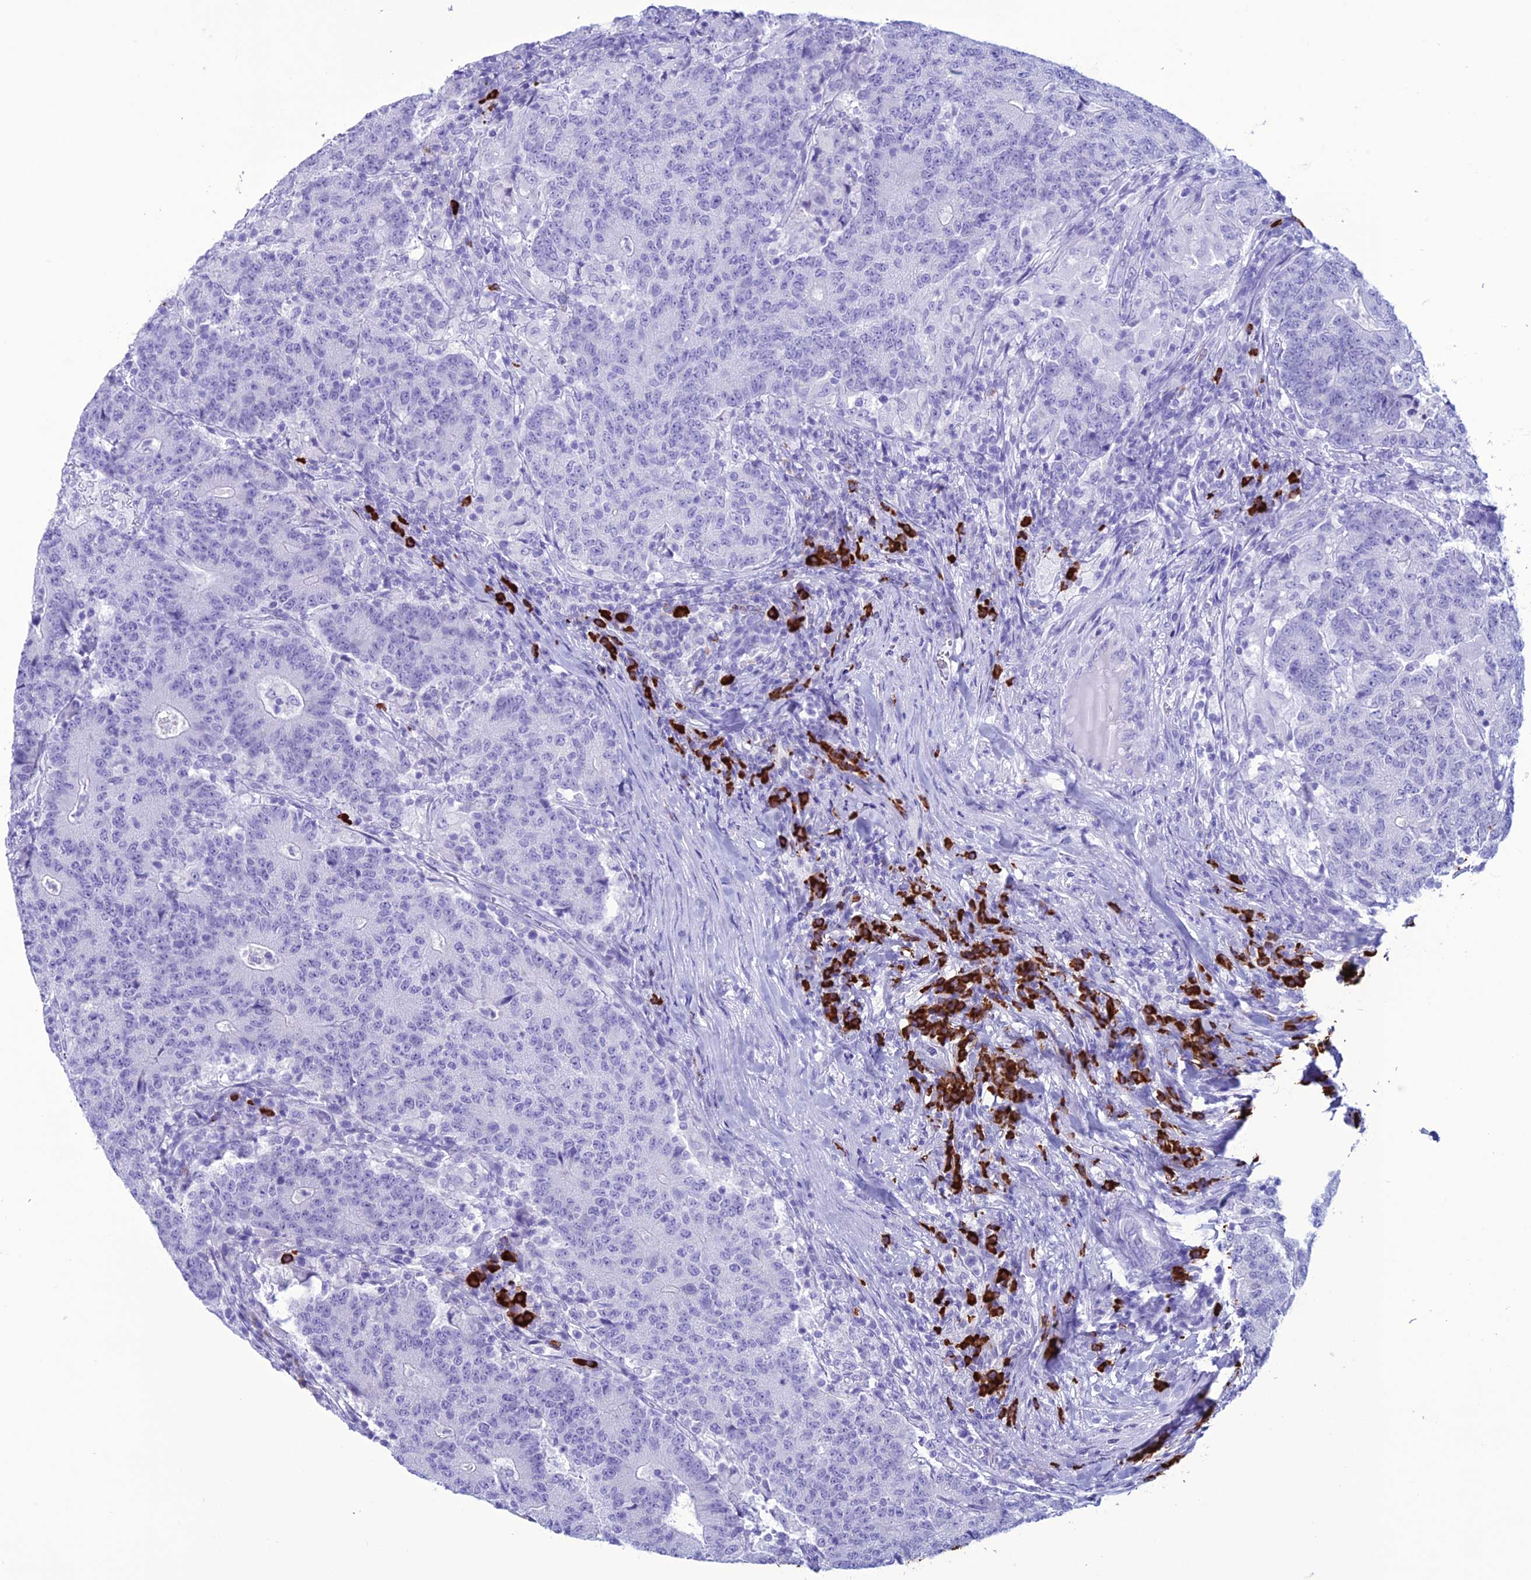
{"staining": {"intensity": "negative", "quantity": "none", "location": "none"}, "tissue": "colorectal cancer", "cell_type": "Tumor cells", "image_type": "cancer", "snomed": [{"axis": "morphology", "description": "Adenocarcinoma, NOS"}, {"axis": "topography", "description": "Colon"}], "caption": "Human colorectal adenocarcinoma stained for a protein using IHC exhibits no expression in tumor cells.", "gene": "MZB1", "patient": {"sex": "female", "age": 75}}